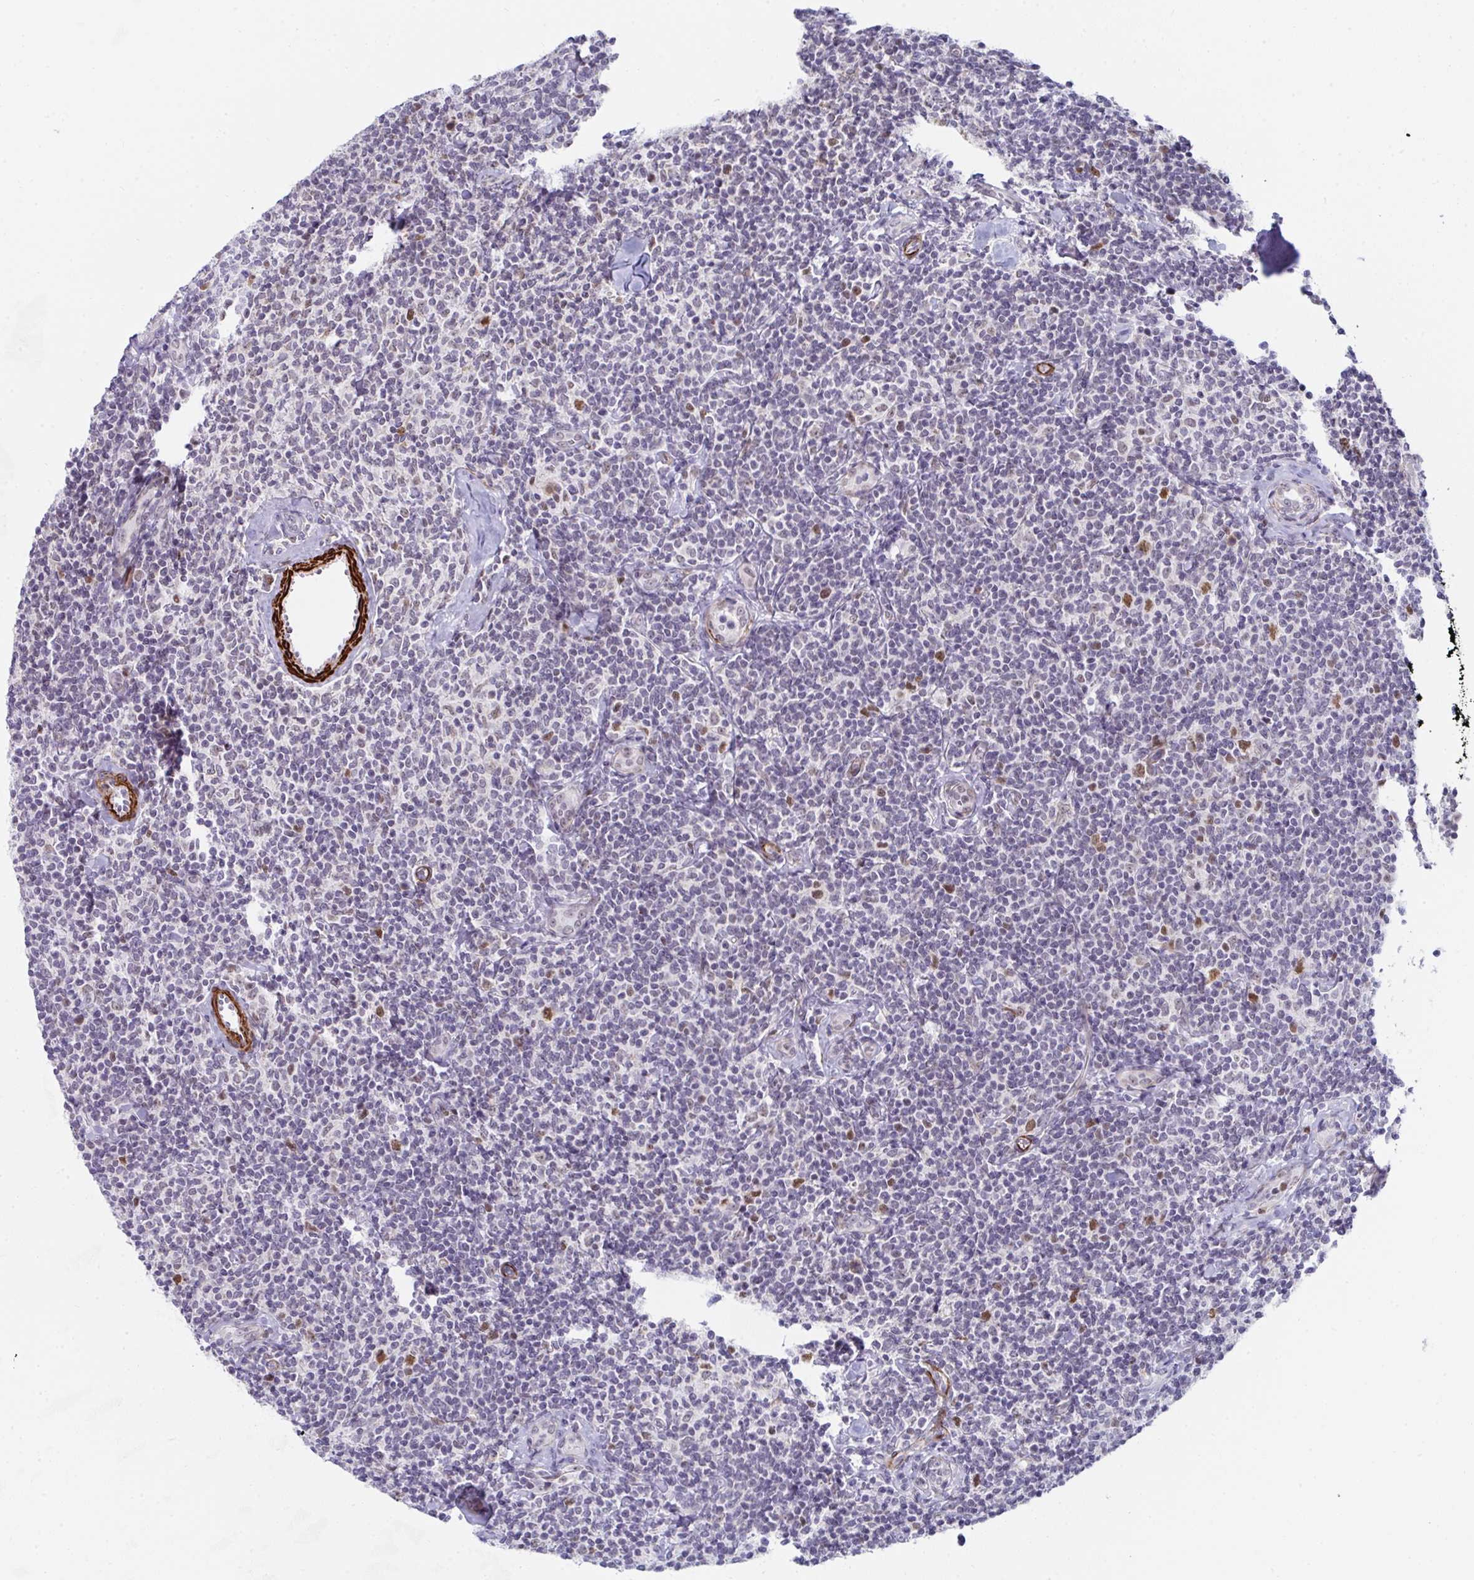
{"staining": {"intensity": "negative", "quantity": "none", "location": "none"}, "tissue": "lymphoma", "cell_type": "Tumor cells", "image_type": "cancer", "snomed": [{"axis": "morphology", "description": "Malignant lymphoma, non-Hodgkin's type, Low grade"}, {"axis": "topography", "description": "Lymph node"}], "caption": "A micrograph of lymphoma stained for a protein shows no brown staining in tumor cells.", "gene": "GINS2", "patient": {"sex": "female", "age": 56}}